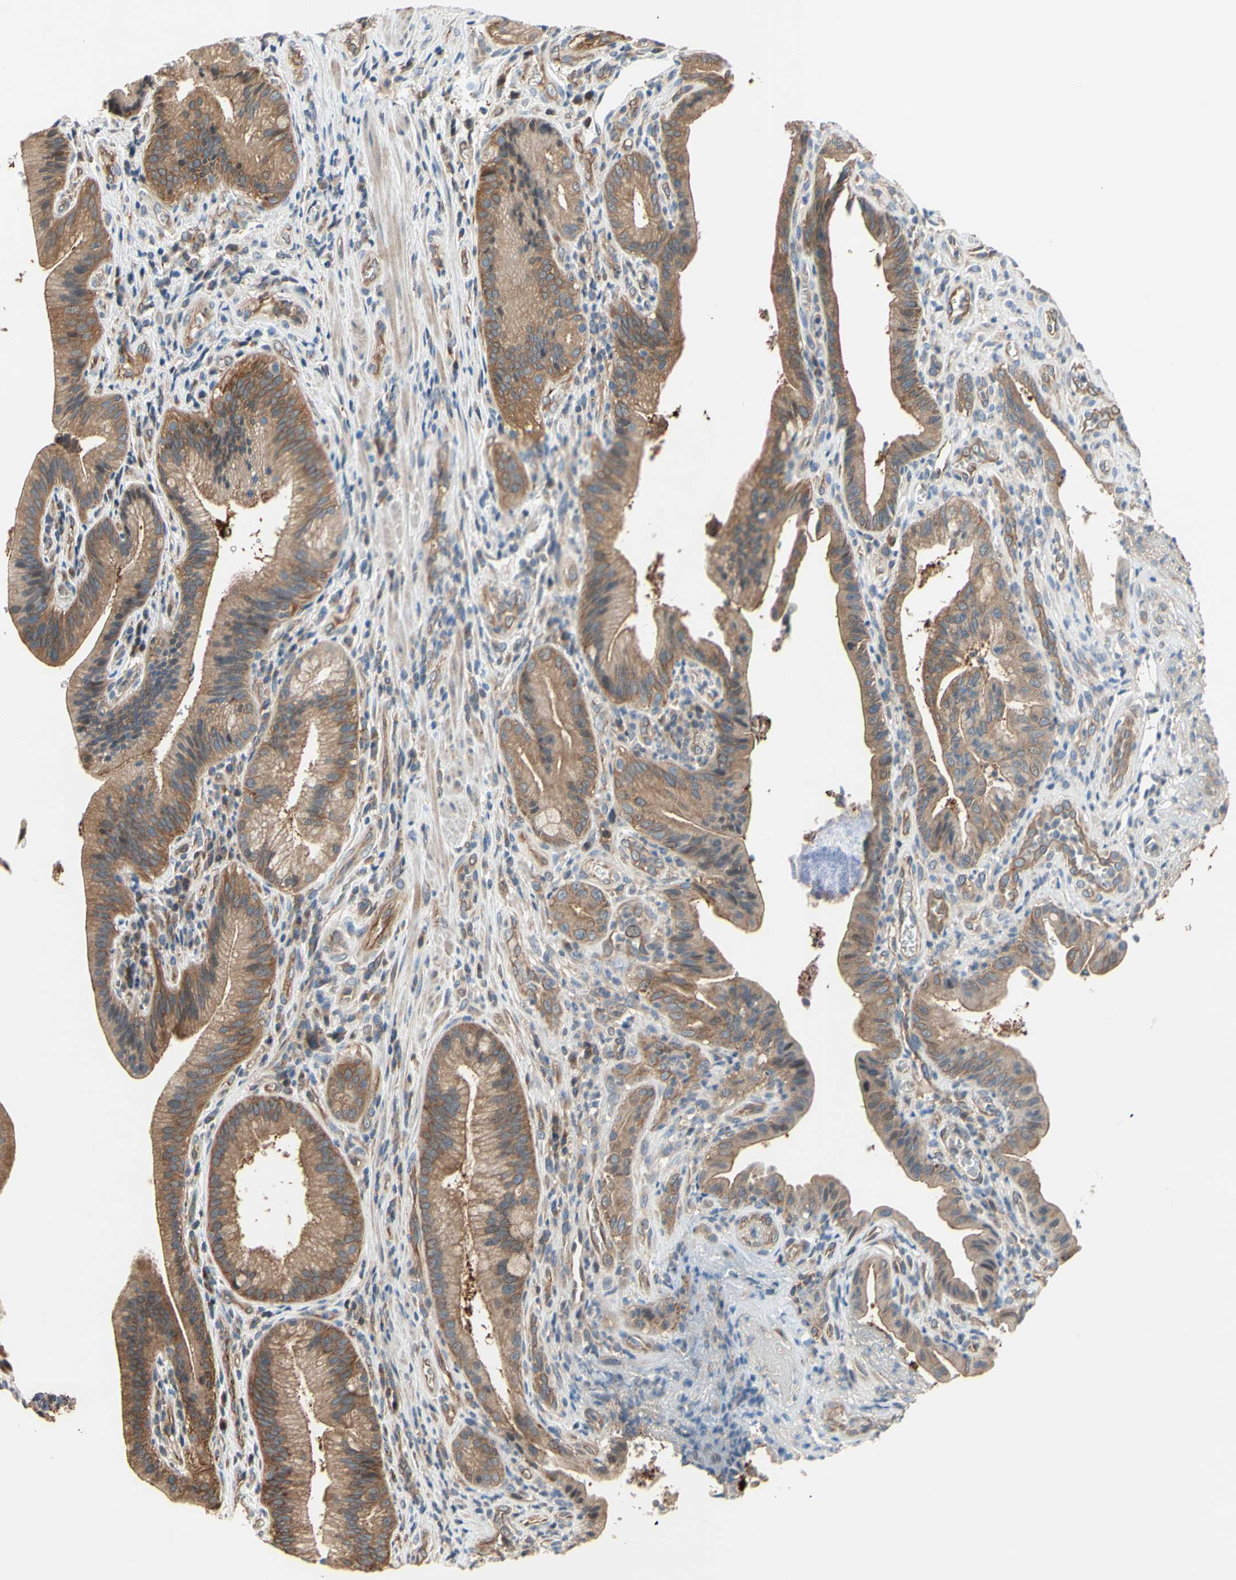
{"staining": {"intensity": "moderate", "quantity": ">75%", "location": "cytoplasmic/membranous"}, "tissue": "pancreatic cancer", "cell_type": "Tumor cells", "image_type": "cancer", "snomed": [{"axis": "morphology", "description": "Adenocarcinoma, NOS"}, {"axis": "topography", "description": "Pancreas"}], "caption": "Immunohistochemical staining of pancreatic cancer (adenocarcinoma) displays medium levels of moderate cytoplasmic/membranous protein positivity in about >75% of tumor cells.", "gene": "DYNLRB1", "patient": {"sex": "female", "age": 75}}